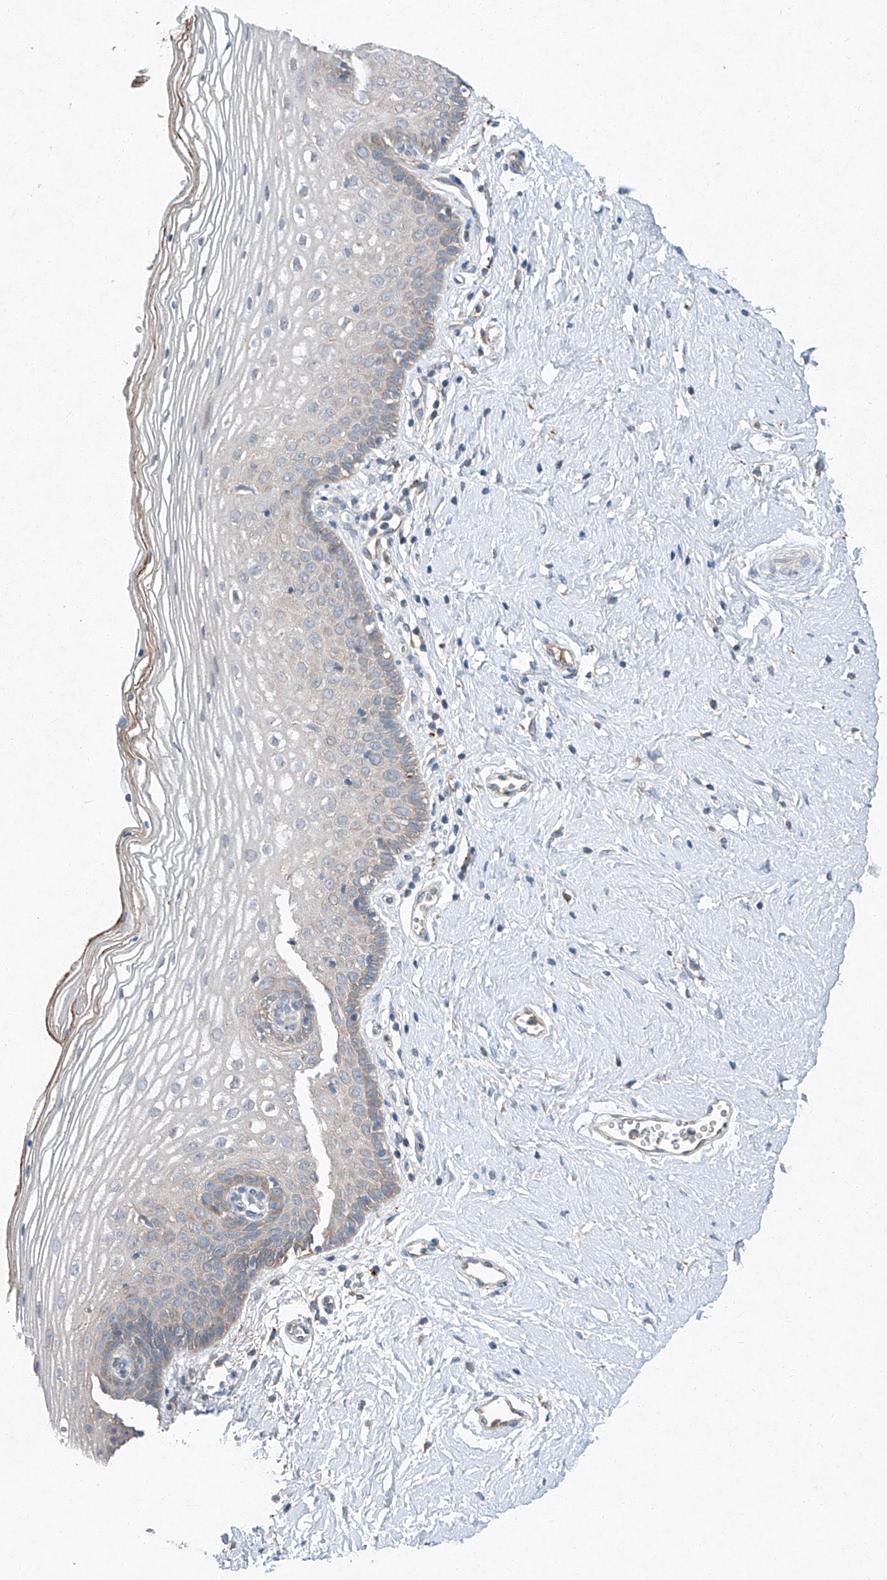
{"staining": {"intensity": "moderate", "quantity": "<25%", "location": "cytoplasmic/membranous"}, "tissue": "vagina", "cell_type": "Squamous epithelial cells", "image_type": "normal", "snomed": [{"axis": "morphology", "description": "Normal tissue, NOS"}, {"axis": "topography", "description": "Vagina"}], "caption": "This is an image of immunohistochemistry (IHC) staining of benign vagina, which shows moderate positivity in the cytoplasmic/membranous of squamous epithelial cells.", "gene": "RUSC1", "patient": {"sex": "female", "age": 32}}